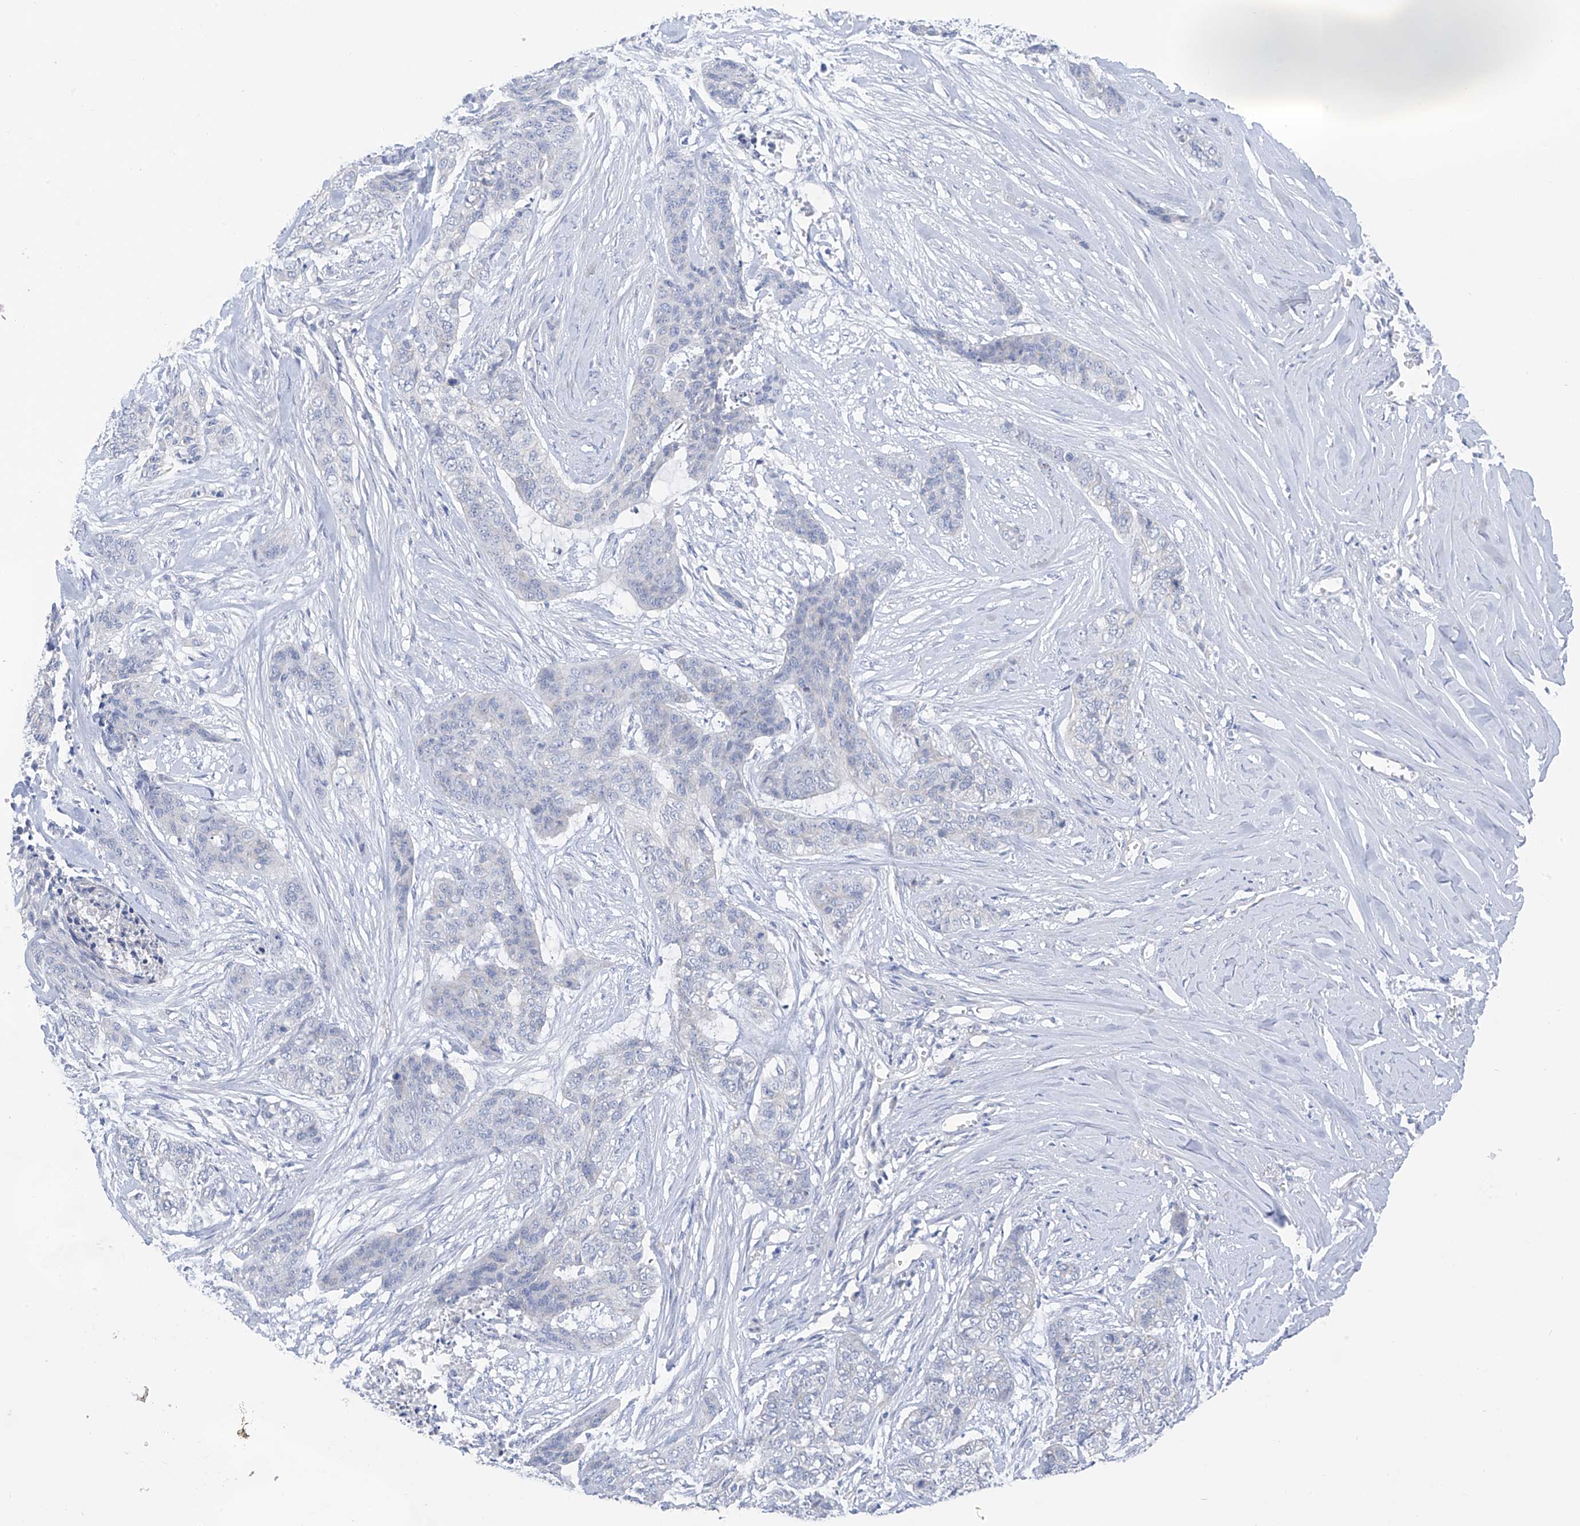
{"staining": {"intensity": "negative", "quantity": "none", "location": "none"}, "tissue": "skin cancer", "cell_type": "Tumor cells", "image_type": "cancer", "snomed": [{"axis": "morphology", "description": "Basal cell carcinoma"}, {"axis": "topography", "description": "Skin"}], "caption": "Immunohistochemistry of skin basal cell carcinoma shows no positivity in tumor cells. (Stains: DAB (3,3'-diaminobenzidine) immunohistochemistry (IHC) with hematoxylin counter stain, Microscopy: brightfield microscopy at high magnification).", "gene": "PIK3C2B", "patient": {"sex": "female", "age": 64}}